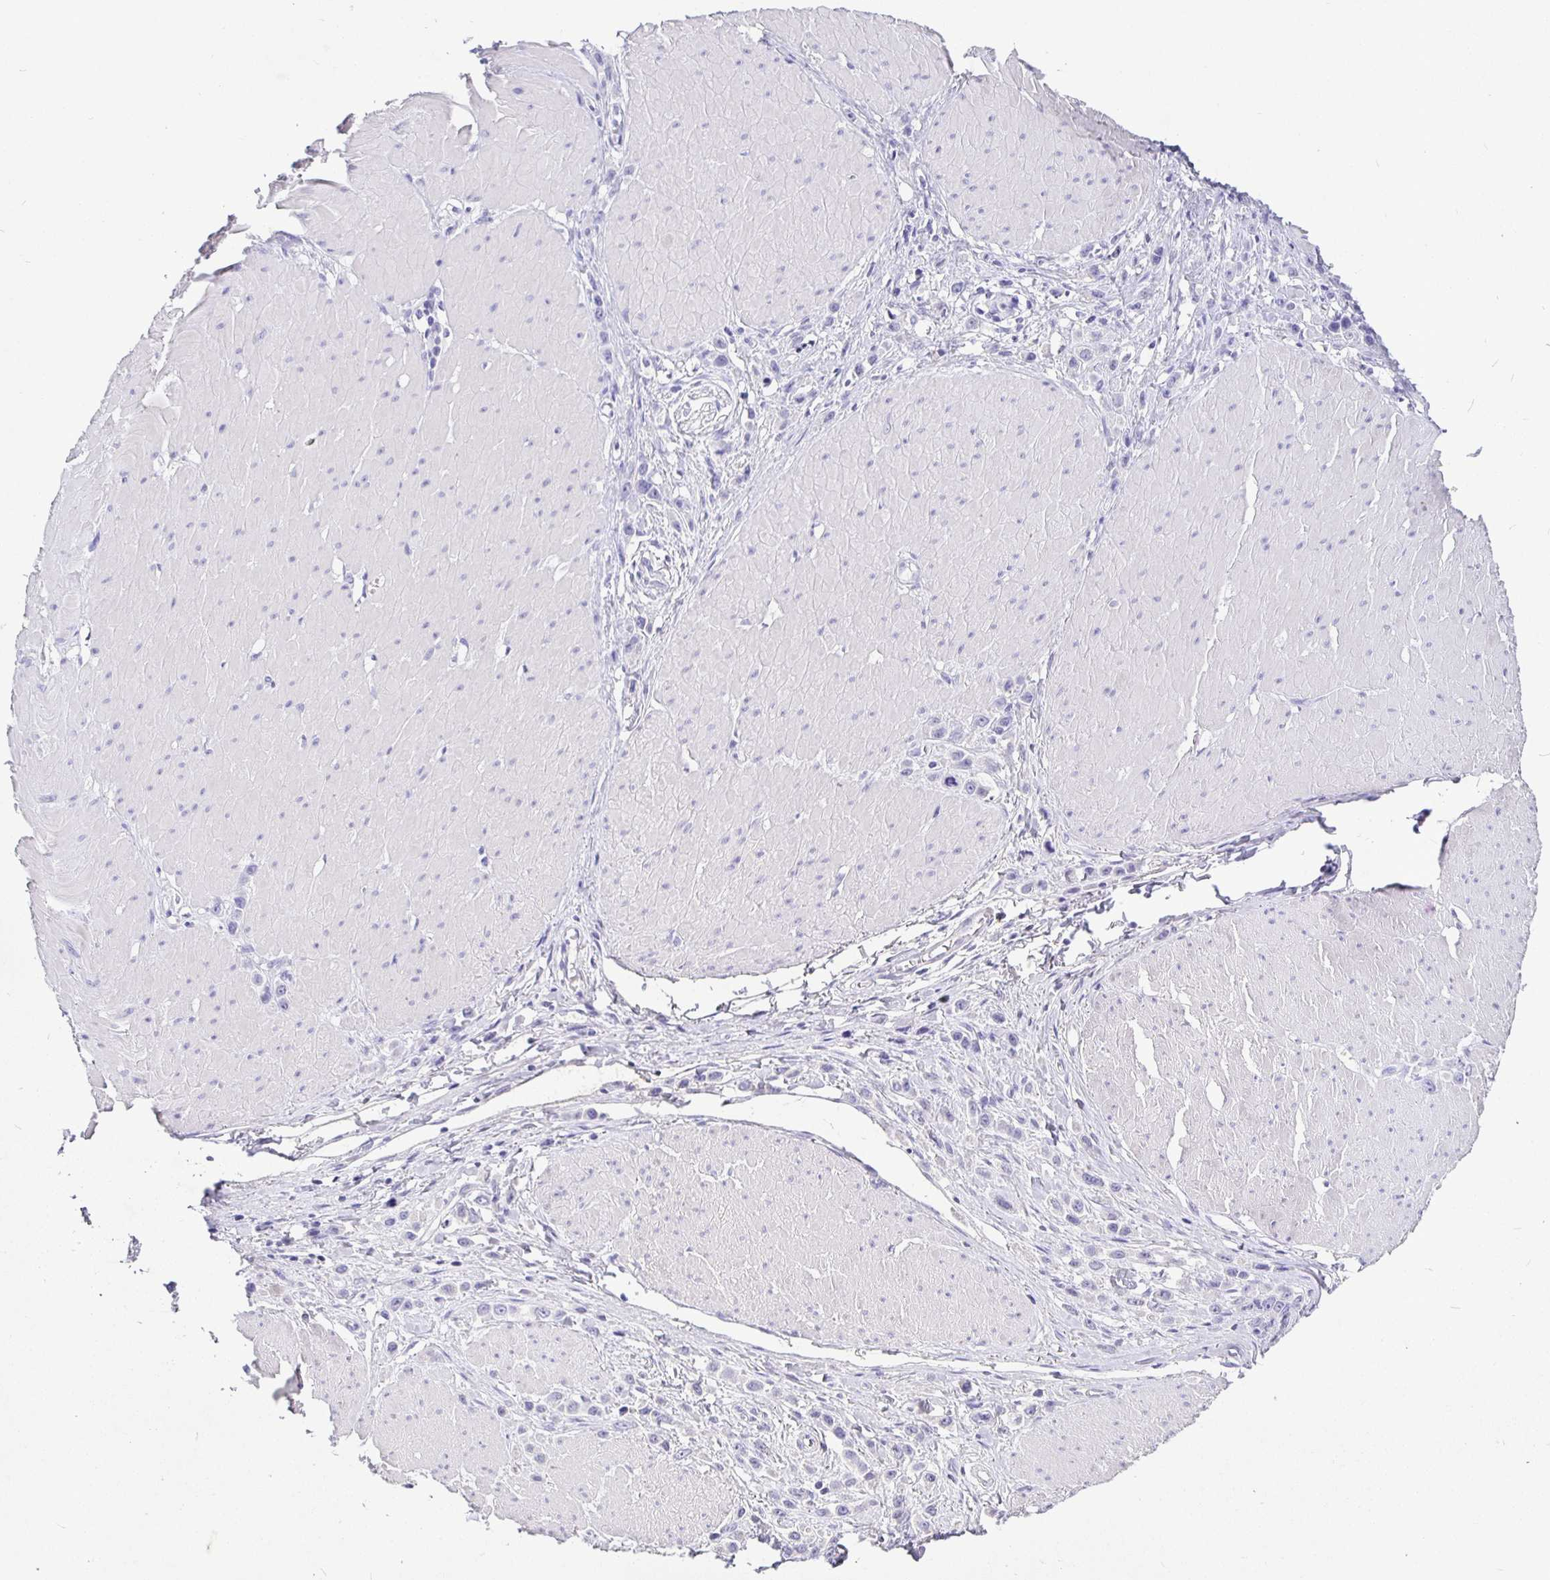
{"staining": {"intensity": "negative", "quantity": "none", "location": "none"}, "tissue": "stomach cancer", "cell_type": "Tumor cells", "image_type": "cancer", "snomed": [{"axis": "morphology", "description": "Adenocarcinoma, NOS"}, {"axis": "topography", "description": "Stomach"}], "caption": "Immunohistochemical staining of human stomach adenocarcinoma shows no significant staining in tumor cells.", "gene": "TPTE", "patient": {"sex": "male", "age": 47}}